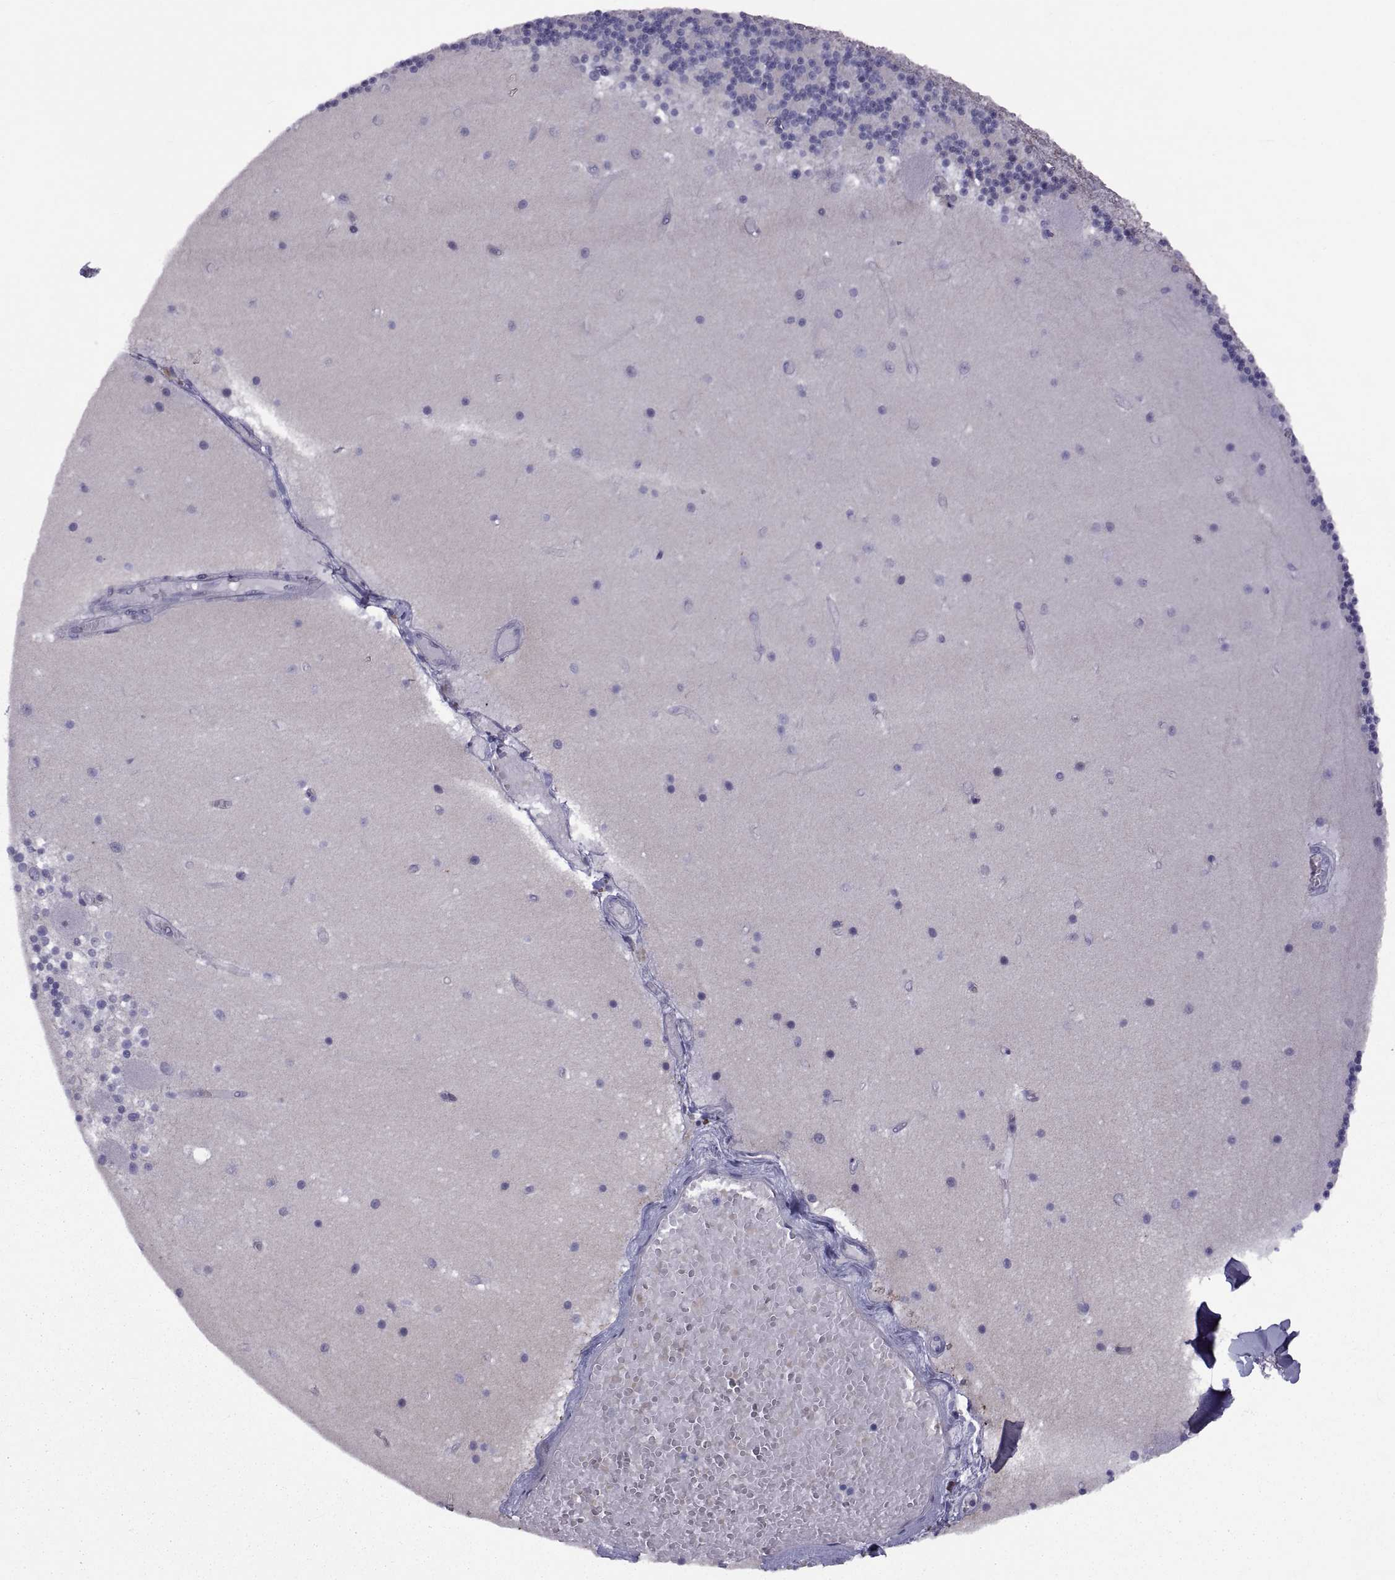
{"staining": {"intensity": "negative", "quantity": "none", "location": "none"}, "tissue": "cerebellum", "cell_type": "Cells in granular layer", "image_type": "normal", "snomed": [{"axis": "morphology", "description": "Normal tissue, NOS"}, {"axis": "topography", "description": "Cerebellum"}], "caption": "High power microscopy histopathology image of an IHC image of benign cerebellum, revealing no significant staining in cells in granular layer.", "gene": "TMEM158", "patient": {"sex": "female", "age": 28}}